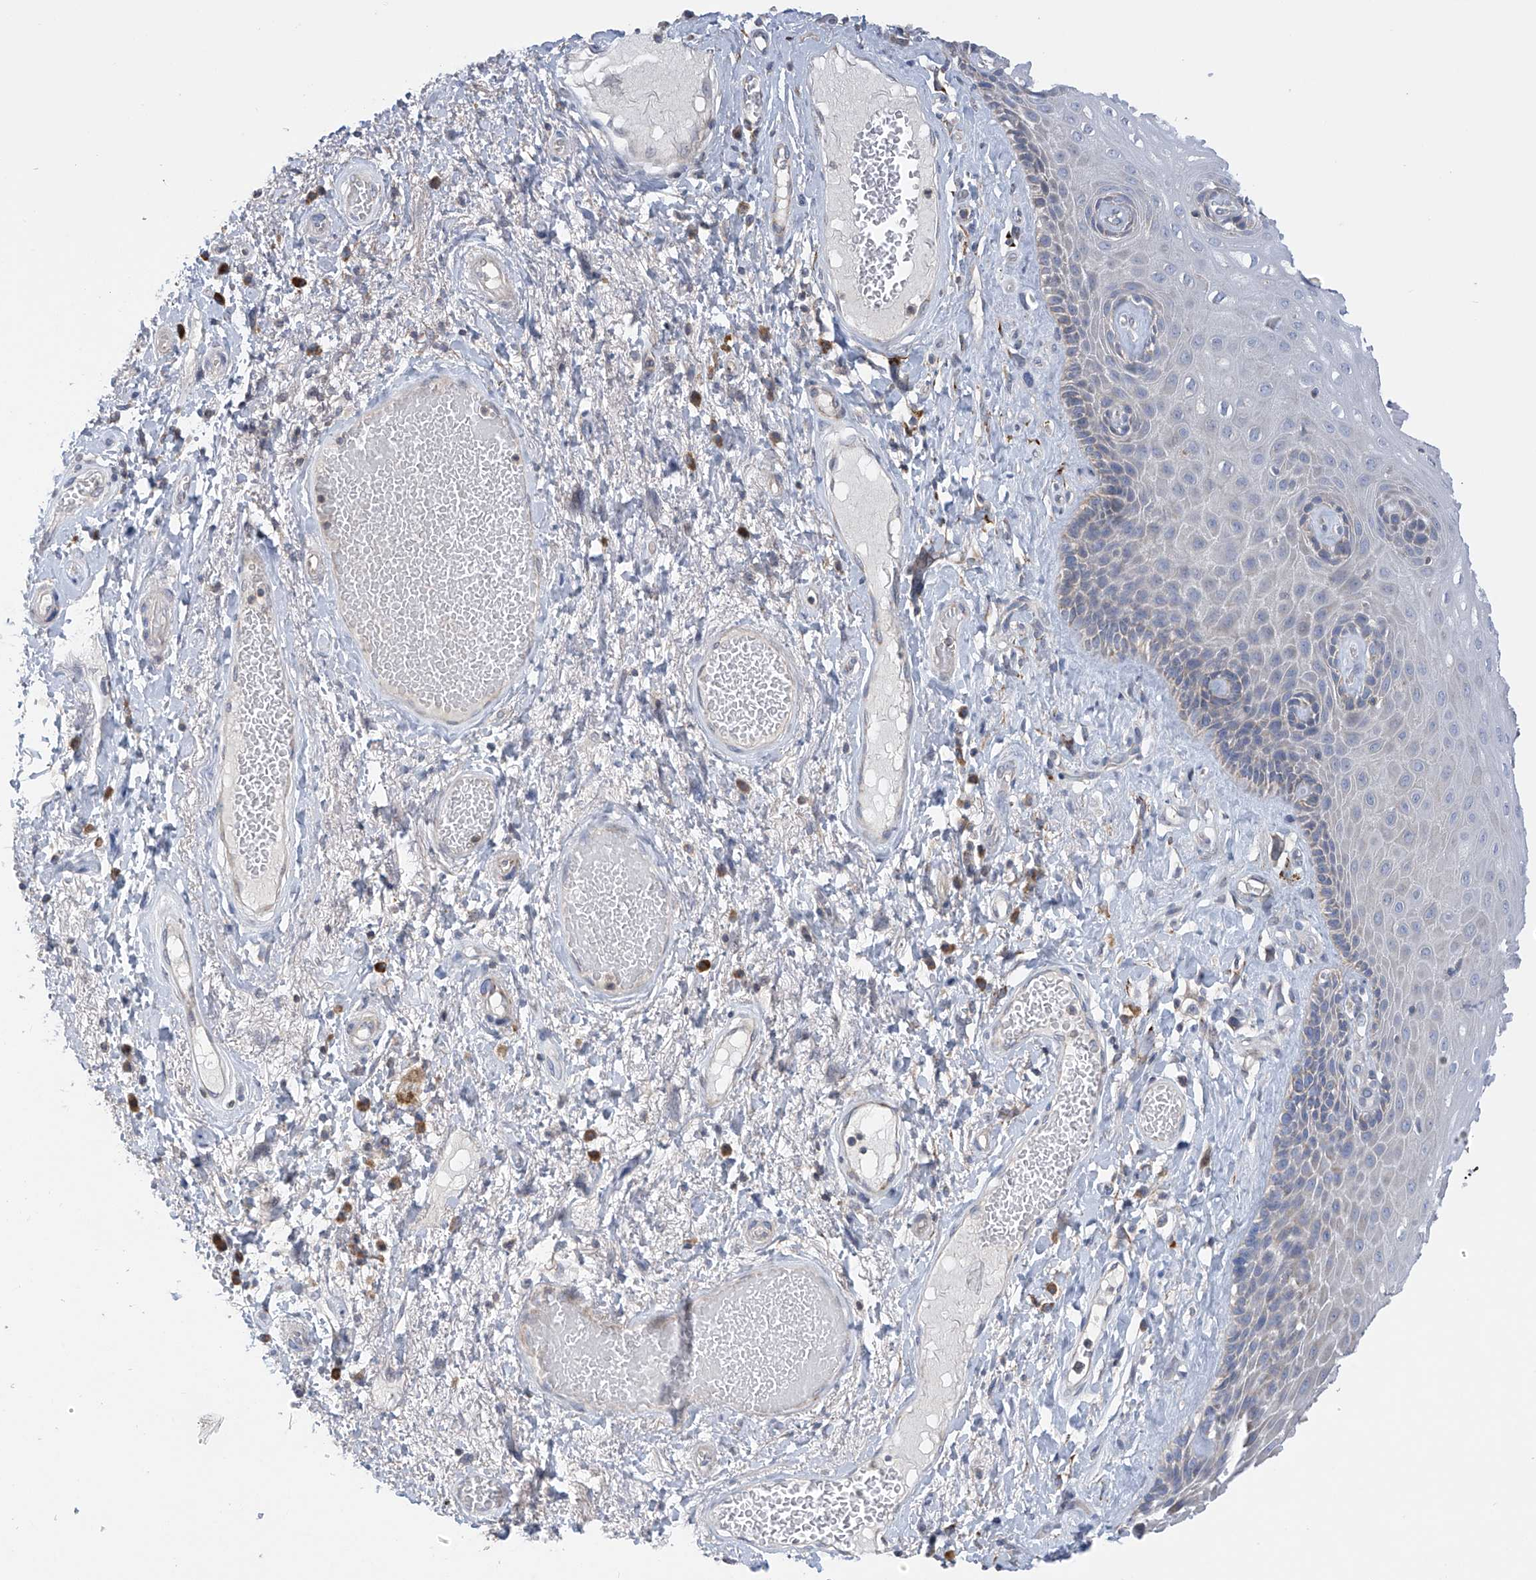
{"staining": {"intensity": "moderate", "quantity": "<25%", "location": "cytoplasmic/membranous"}, "tissue": "skin", "cell_type": "Epidermal cells", "image_type": "normal", "snomed": [{"axis": "morphology", "description": "Normal tissue, NOS"}, {"axis": "topography", "description": "Anal"}], "caption": "Moderate cytoplasmic/membranous staining for a protein is identified in about <25% of epidermal cells of normal skin using immunohistochemistry.", "gene": "SLCO4A1", "patient": {"sex": "male", "age": 69}}